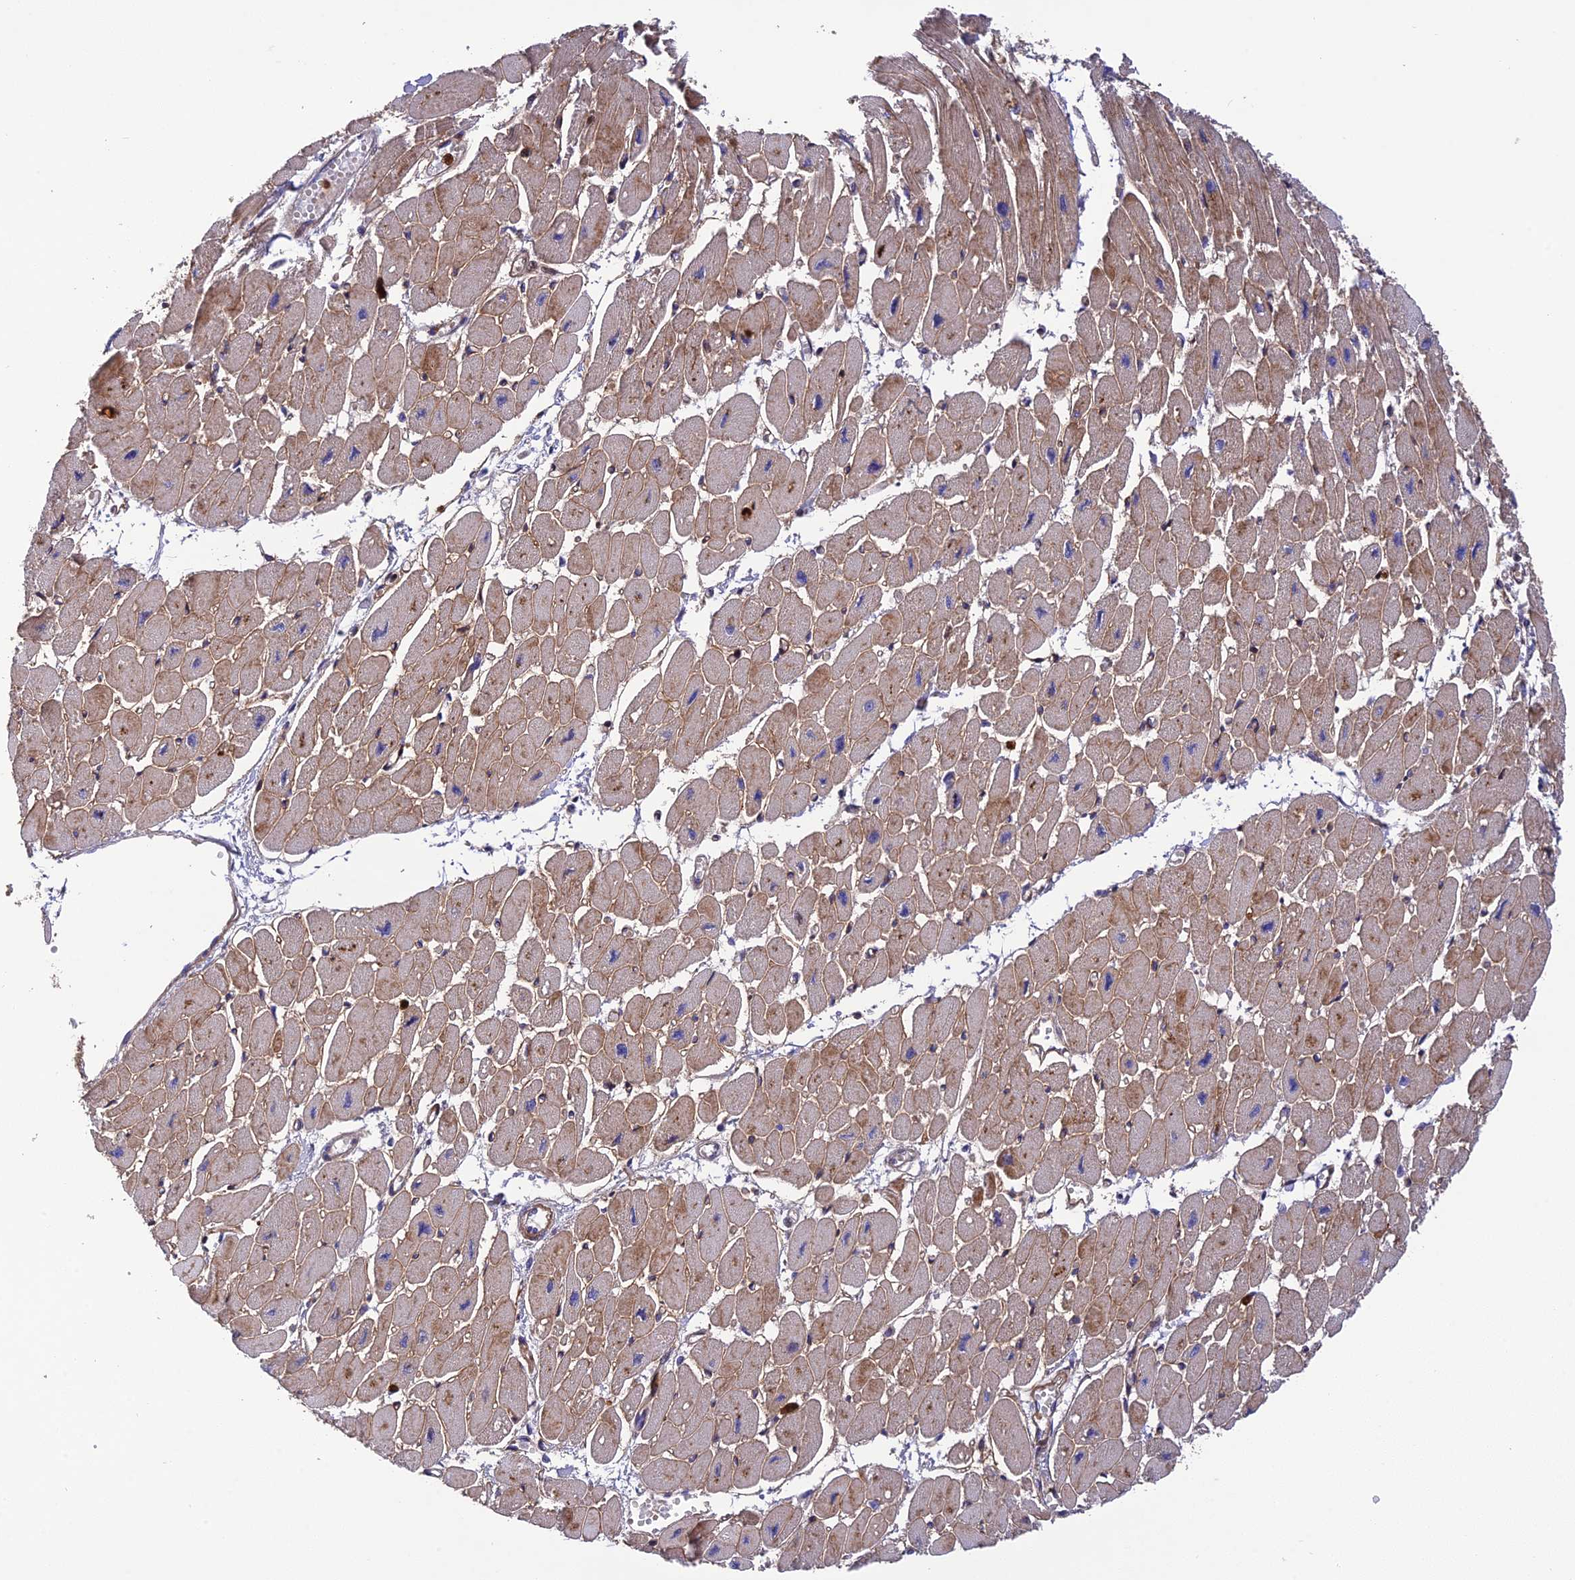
{"staining": {"intensity": "moderate", "quantity": ">75%", "location": "cytoplasmic/membranous,nuclear"}, "tissue": "heart muscle", "cell_type": "Cardiomyocytes", "image_type": "normal", "snomed": [{"axis": "morphology", "description": "Normal tissue, NOS"}, {"axis": "topography", "description": "Heart"}], "caption": "This photomicrograph exhibits immunohistochemistry (IHC) staining of normal heart muscle, with medium moderate cytoplasmic/membranous,nuclear expression in about >75% of cardiomyocytes.", "gene": "CPSF4L", "patient": {"sex": "female", "age": 54}}